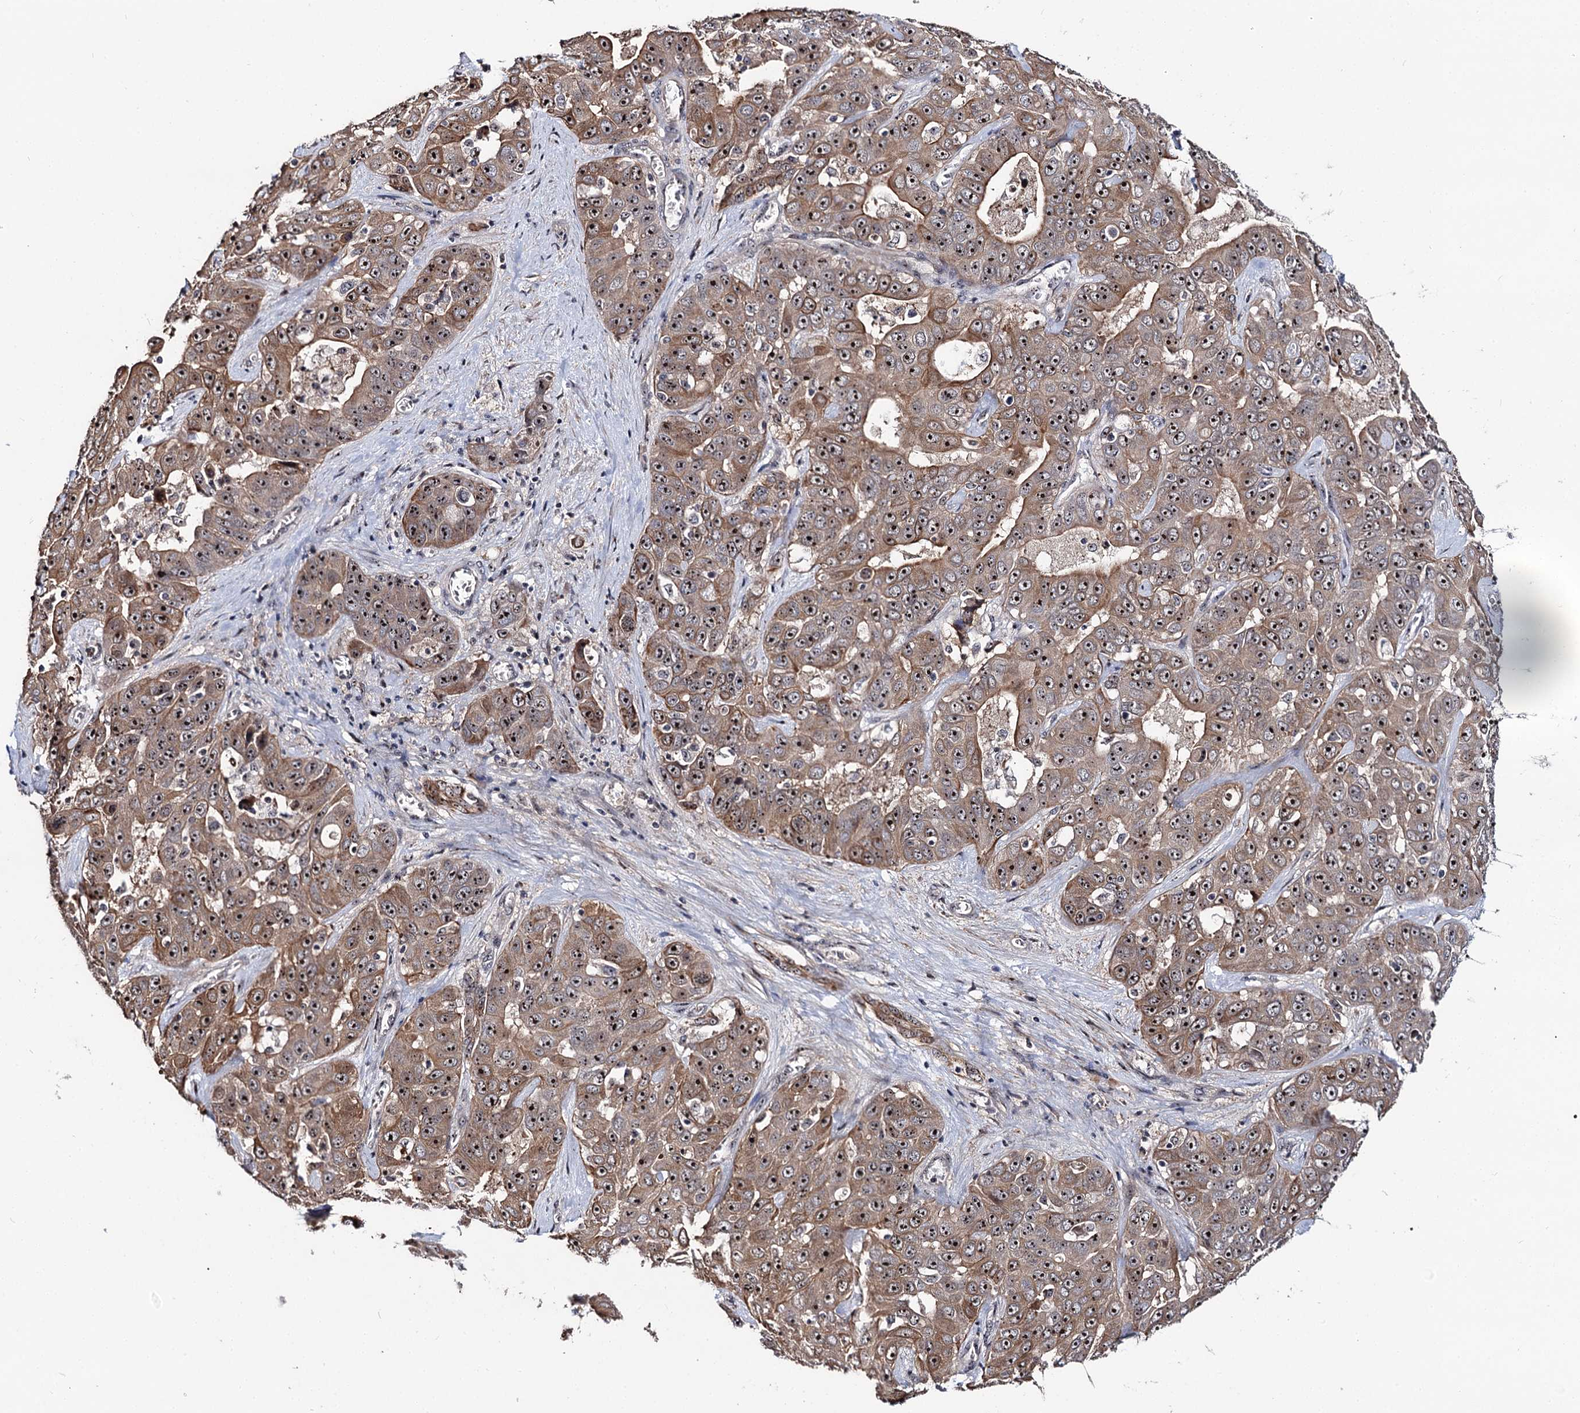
{"staining": {"intensity": "strong", "quantity": ">75%", "location": "cytoplasmic/membranous,nuclear"}, "tissue": "liver cancer", "cell_type": "Tumor cells", "image_type": "cancer", "snomed": [{"axis": "morphology", "description": "Cholangiocarcinoma"}, {"axis": "topography", "description": "Liver"}], "caption": "Immunohistochemistry (IHC) of human liver cholangiocarcinoma displays high levels of strong cytoplasmic/membranous and nuclear staining in about >75% of tumor cells.", "gene": "SUPT20H", "patient": {"sex": "female", "age": 52}}